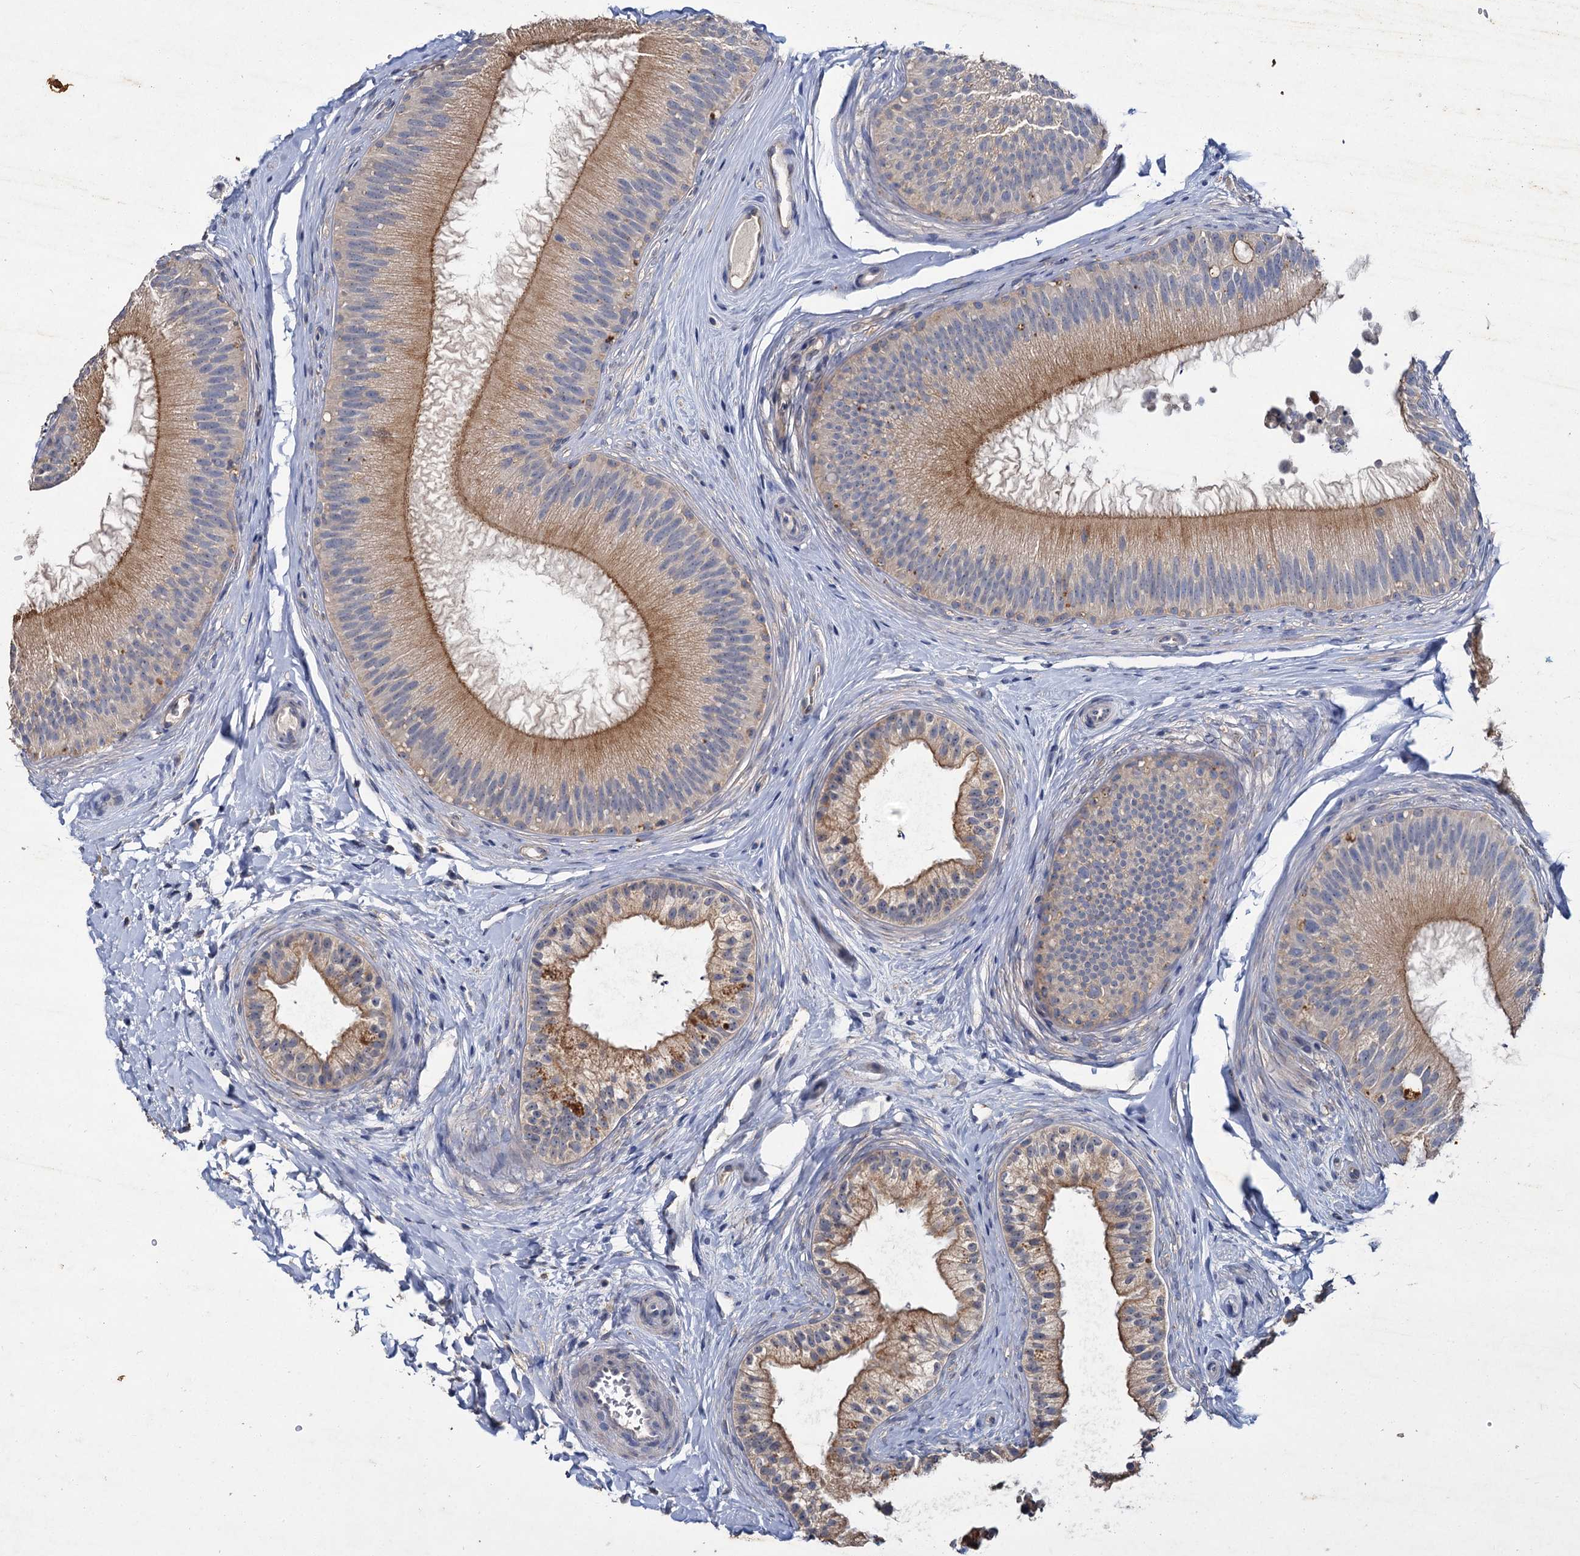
{"staining": {"intensity": "moderate", "quantity": "25%-75%", "location": "cytoplasmic/membranous"}, "tissue": "epididymis", "cell_type": "Glandular cells", "image_type": "normal", "snomed": [{"axis": "morphology", "description": "Normal tissue, NOS"}, {"axis": "topography", "description": "Epididymis"}], "caption": "Immunohistochemical staining of benign epididymis shows moderate cytoplasmic/membranous protein expression in approximately 25%-75% of glandular cells.", "gene": "ATP9A", "patient": {"sex": "male", "age": 45}}